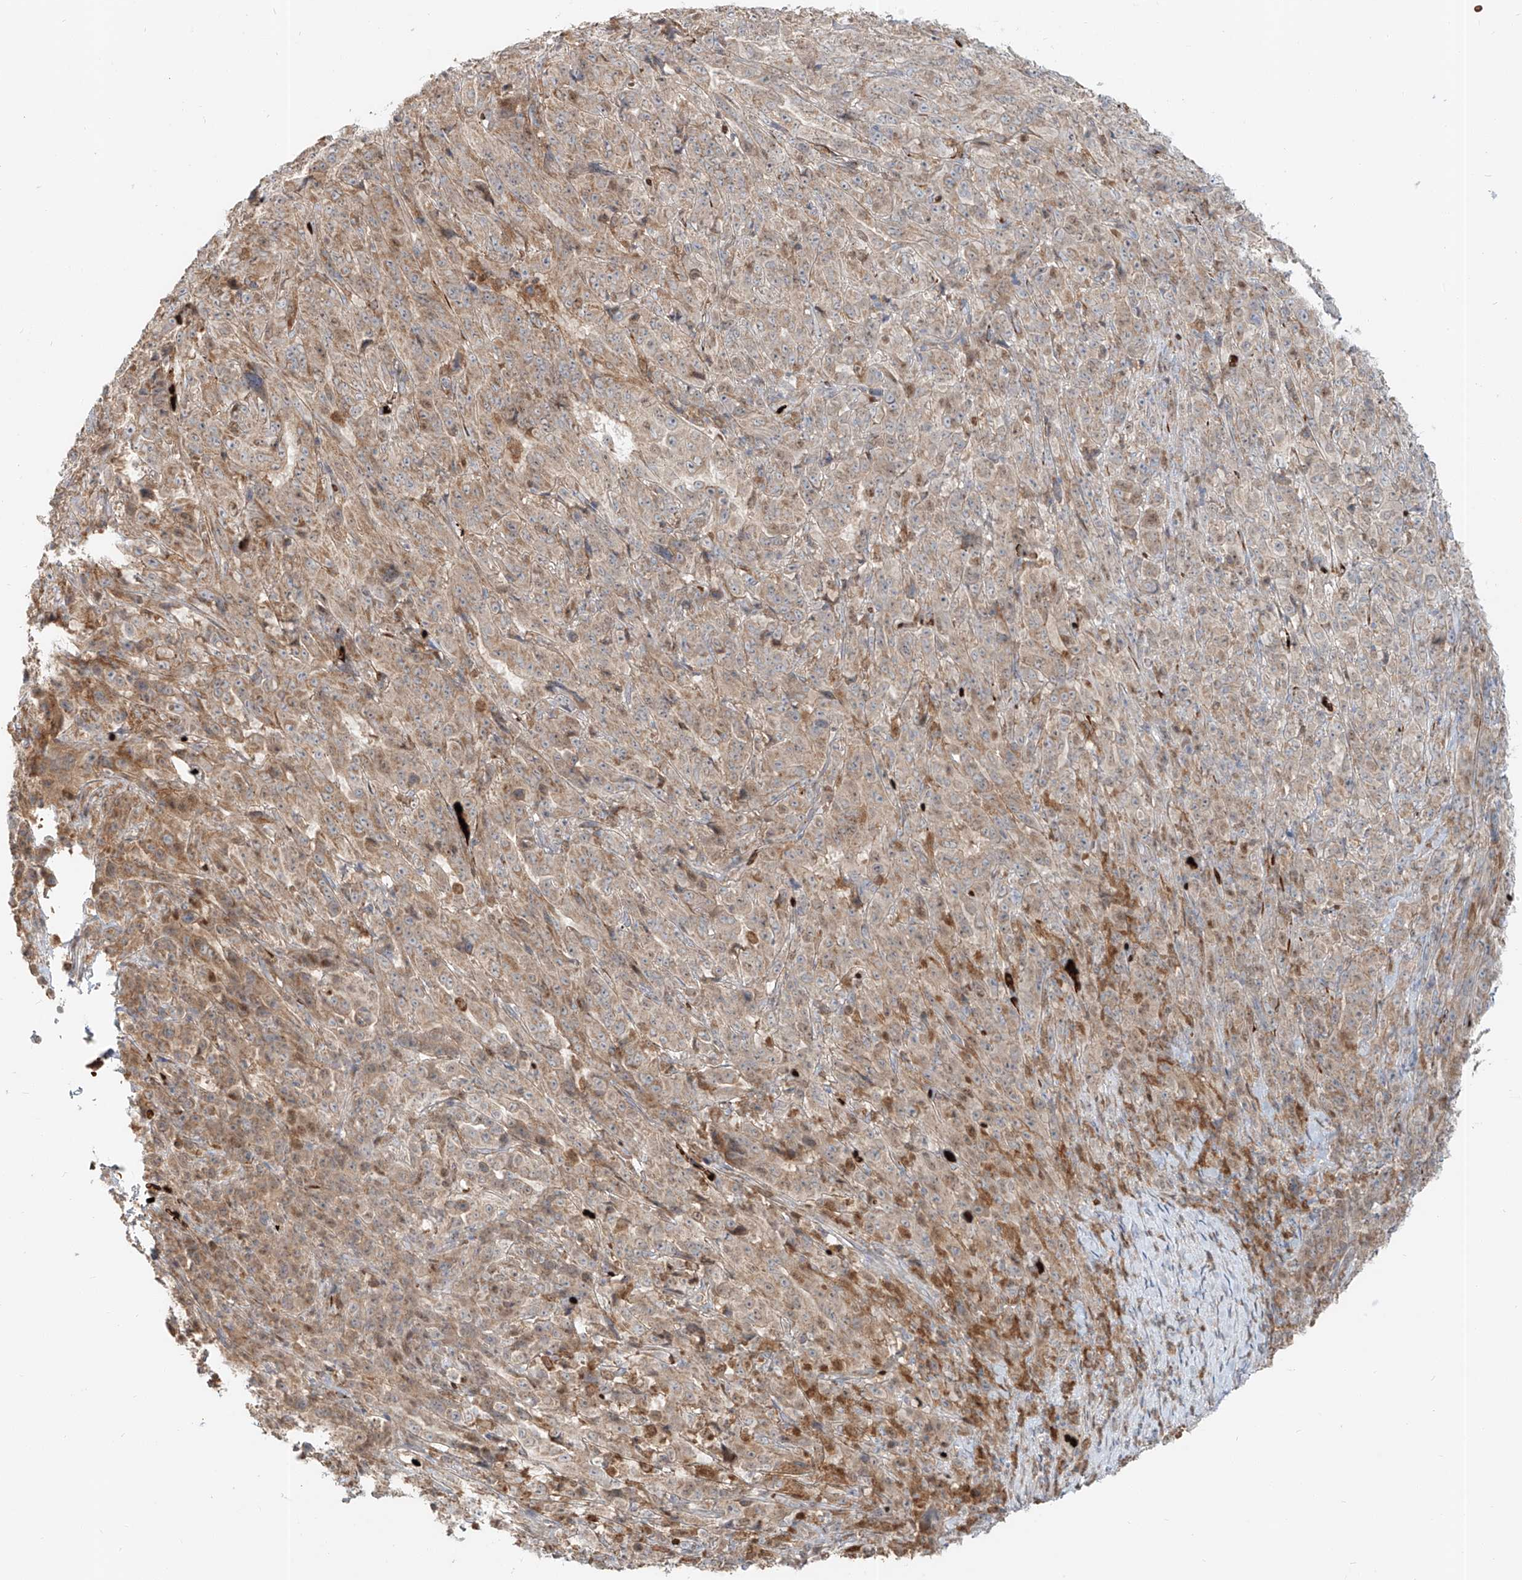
{"staining": {"intensity": "weak", "quantity": ">75%", "location": "cytoplasmic/membranous,nuclear"}, "tissue": "pancreatic cancer", "cell_type": "Tumor cells", "image_type": "cancer", "snomed": [{"axis": "morphology", "description": "Adenocarcinoma, NOS"}, {"axis": "topography", "description": "Pancreas"}], "caption": "High-power microscopy captured an IHC photomicrograph of pancreatic adenocarcinoma, revealing weak cytoplasmic/membranous and nuclear expression in approximately >75% of tumor cells.", "gene": "FGD2", "patient": {"sex": "male", "age": 63}}